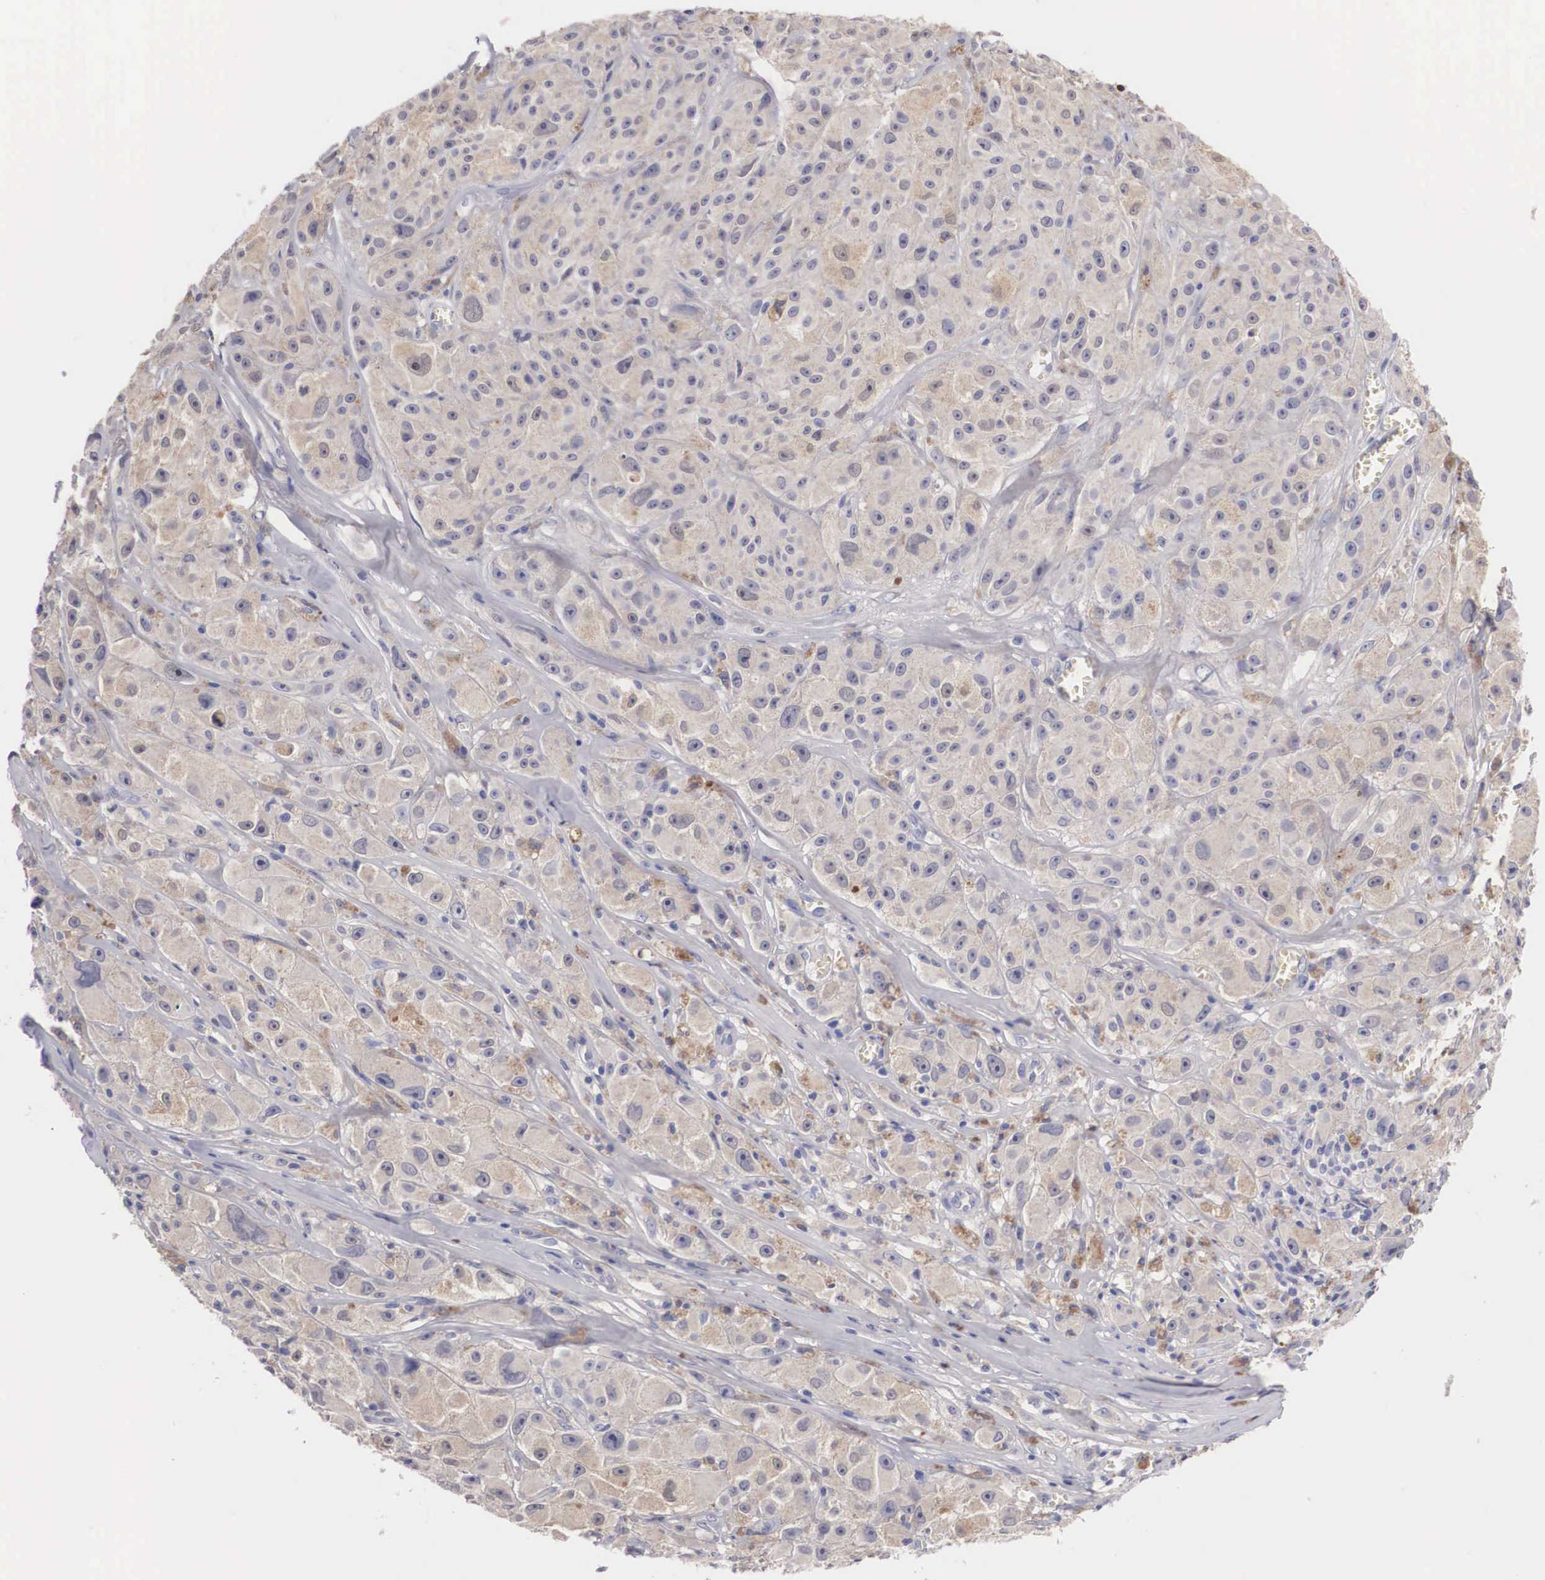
{"staining": {"intensity": "weak", "quantity": "25%-75%", "location": "cytoplasmic/membranous"}, "tissue": "melanoma", "cell_type": "Tumor cells", "image_type": "cancer", "snomed": [{"axis": "morphology", "description": "Malignant melanoma, NOS"}, {"axis": "topography", "description": "Skin"}], "caption": "Melanoma stained for a protein shows weak cytoplasmic/membranous positivity in tumor cells.", "gene": "ABHD4", "patient": {"sex": "male", "age": 56}}